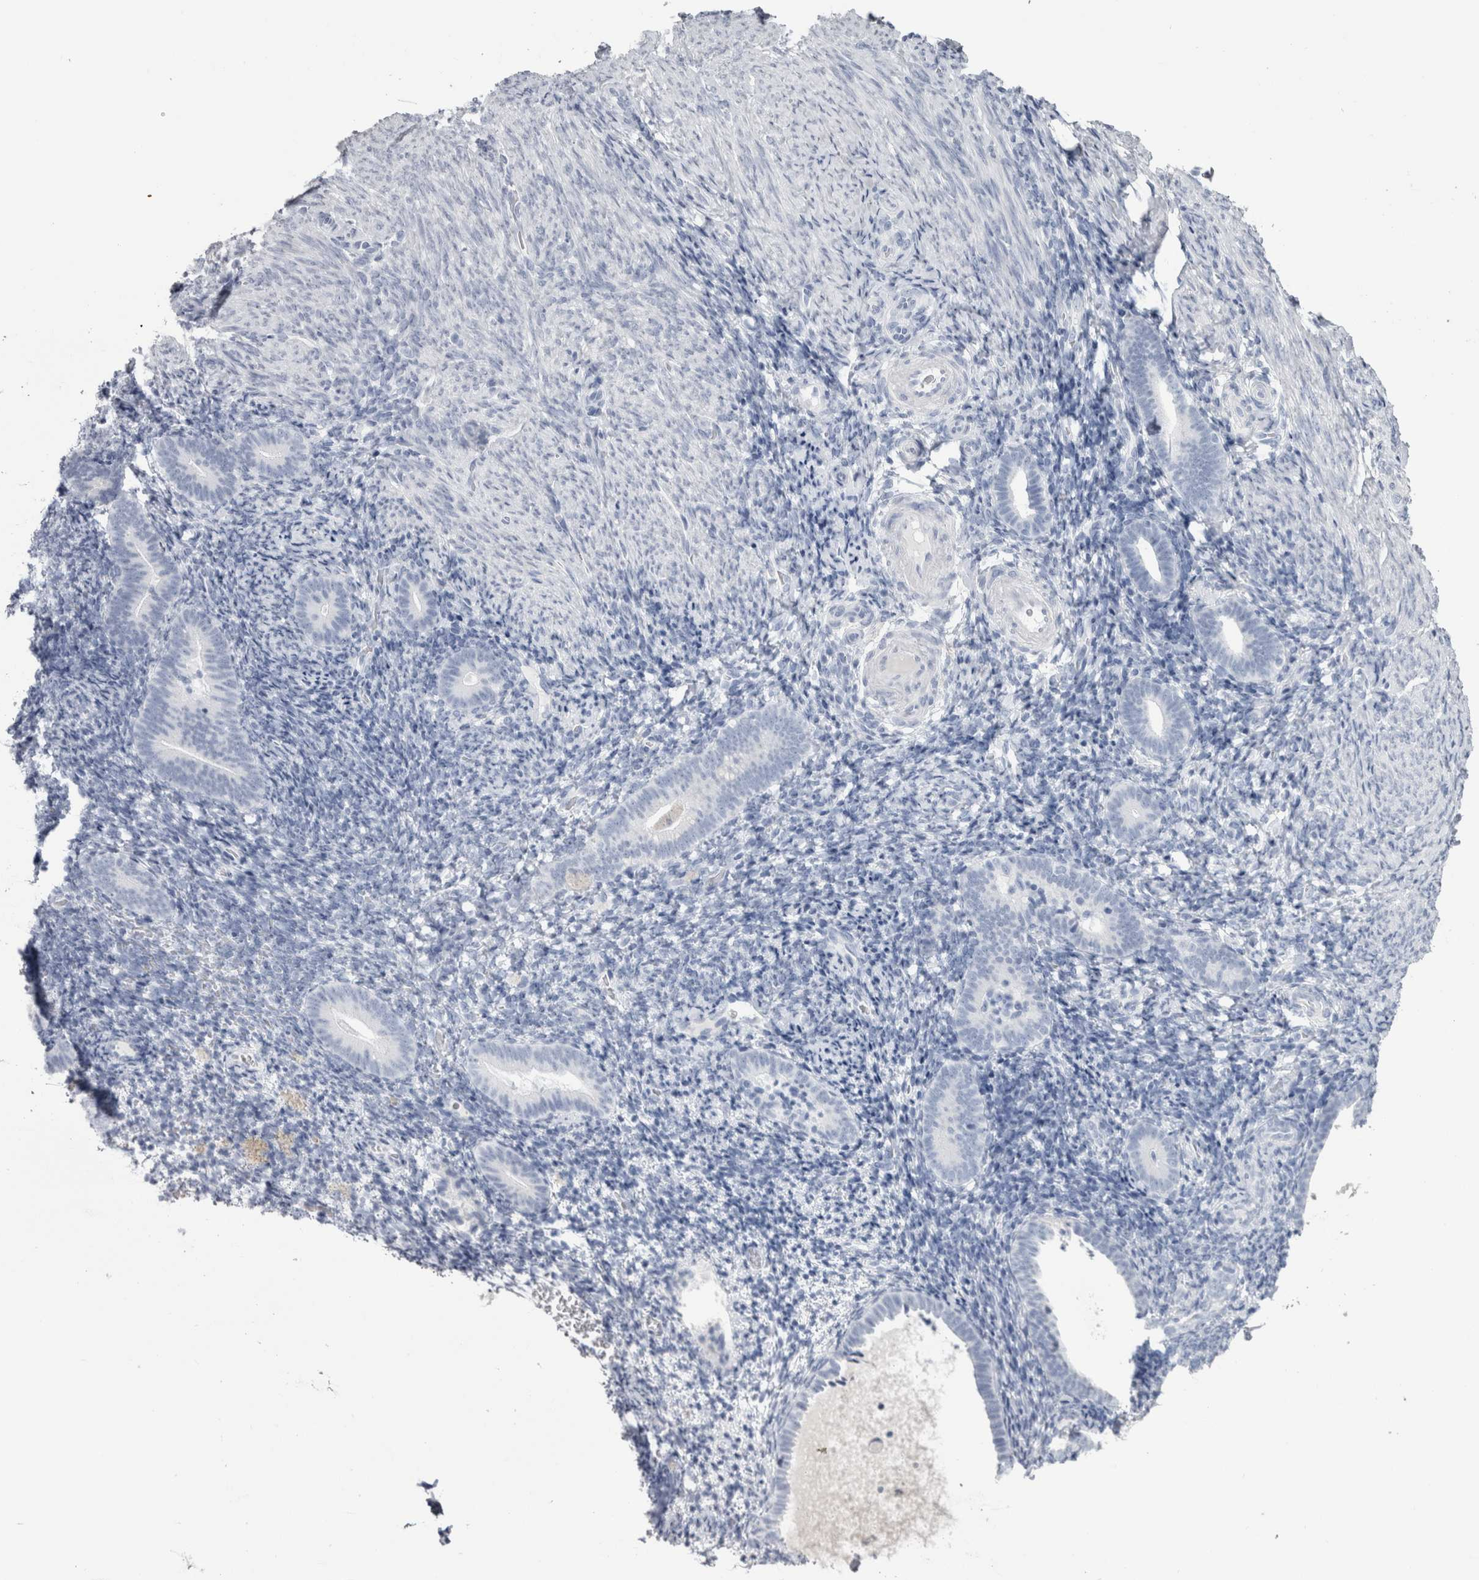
{"staining": {"intensity": "negative", "quantity": "none", "location": "none"}, "tissue": "endometrium", "cell_type": "Cells in endometrial stroma", "image_type": "normal", "snomed": [{"axis": "morphology", "description": "Normal tissue, NOS"}, {"axis": "topography", "description": "Endometrium"}], "caption": "Immunohistochemistry photomicrograph of benign human endometrium stained for a protein (brown), which reveals no staining in cells in endometrial stroma.", "gene": "PTH", "patient": {"sex": "female", "age": 51}}